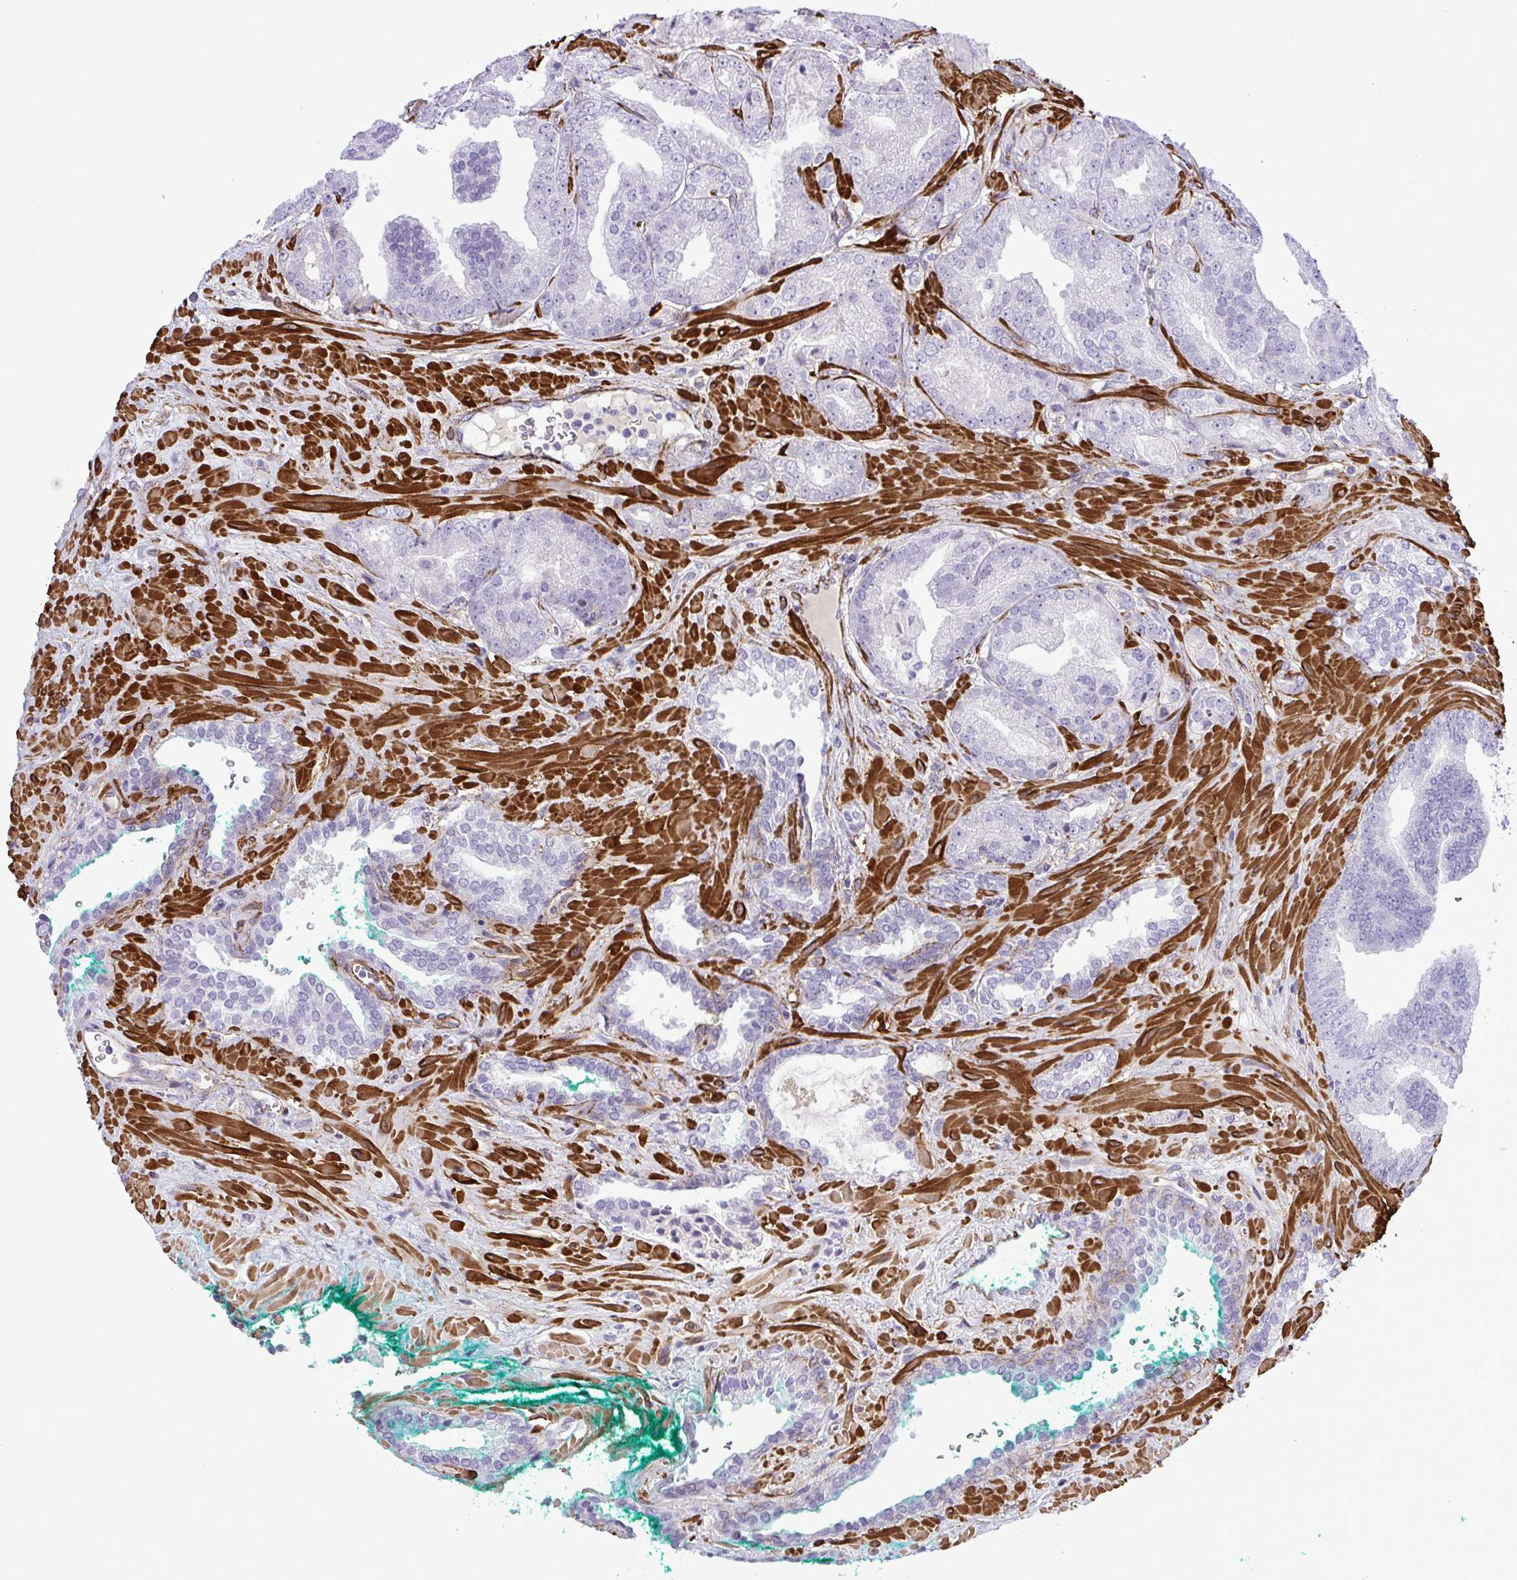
{"staining": {"intensity": "negative", "quantity": "none", "location": "none"}, "tissue": "prostate cancer", "cell_type": "Tumor cells", "image_type": "cancer", "snomed": [{"axis": "morphology", "description": "Adenocarcinoma, High grade"}, {"axis": "topography", "description": "Prostate"}], "caption": "A photomicrograph of human prostate cancer is negative for staining in tumor cells.", "gene": "SYNPO2L", "patient": {"sex": "male", "age": 68}}